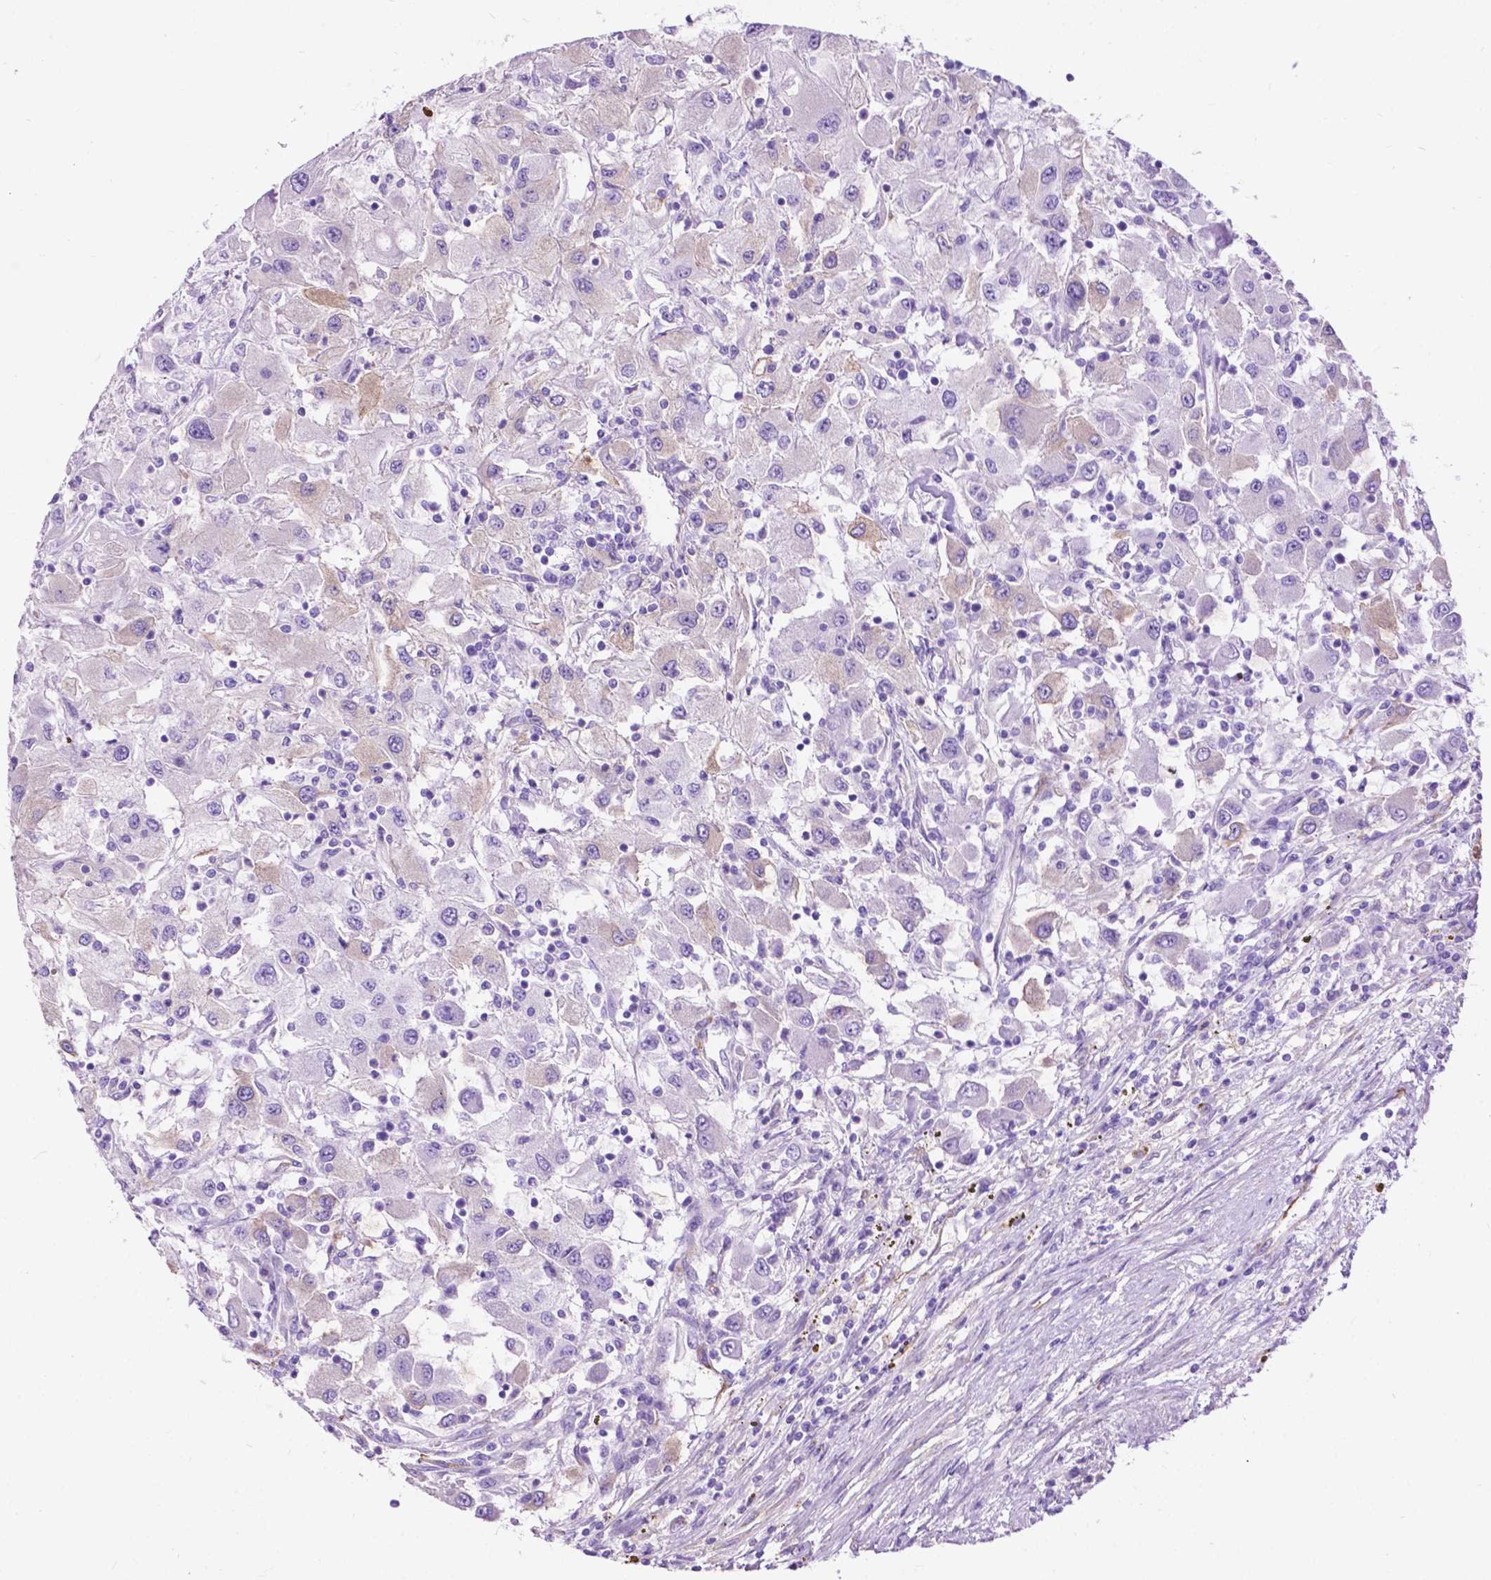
{"staining": {"intensity": "weak", "quantity": "<25%", "location": "cytoplasmic/membranous"}, "tissue": "renal cancer", "cell_type": "Tumor cells", "image_type": "cancer", "snomed": [{"axis": "morphology", "description": "Adenocarcinoma, NOS"}, {"axis": "topography", "description": "Kidney"}], "caption": "Tumor cells are negative for brown protein staining in renal adenocarcinoma.", "gene": "PCDHA12", "patient": {"sex": "female", "age": 67}}